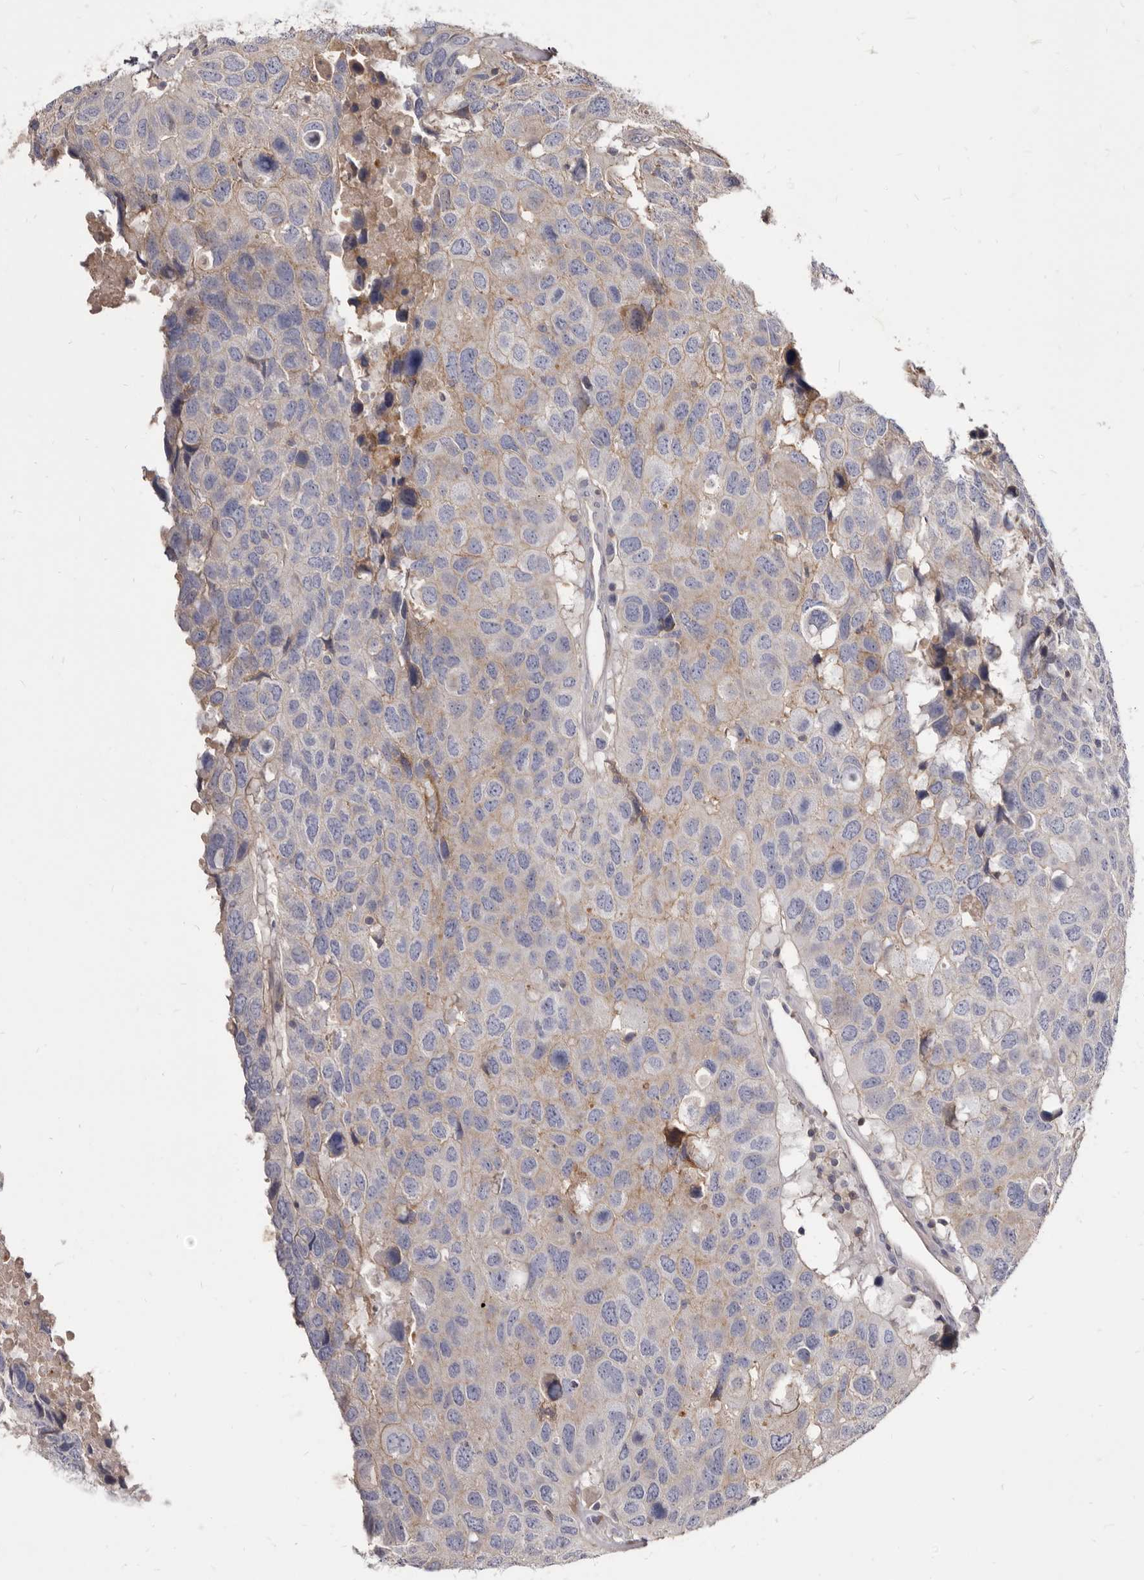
{"staining": {"intensity": "weak", "quantity": "<25%", "location": "cytoplasmic/membranous"}, "tissue": "head and neck cancer", "cell_type": "Tumor cells", "image_type": "cancer", "snomed": [{"axis": "morphology", "description": "Squamous cell carcinoma, NOS"}, {"axis": "topography", "description": "Head-Neck"}], "caption": "The histopathology image exhibits no staining of tumor cells in head and neck squamous cell carcinoma.", "gene": "FAS", "patient": {"sex": "male", "age": 66}}